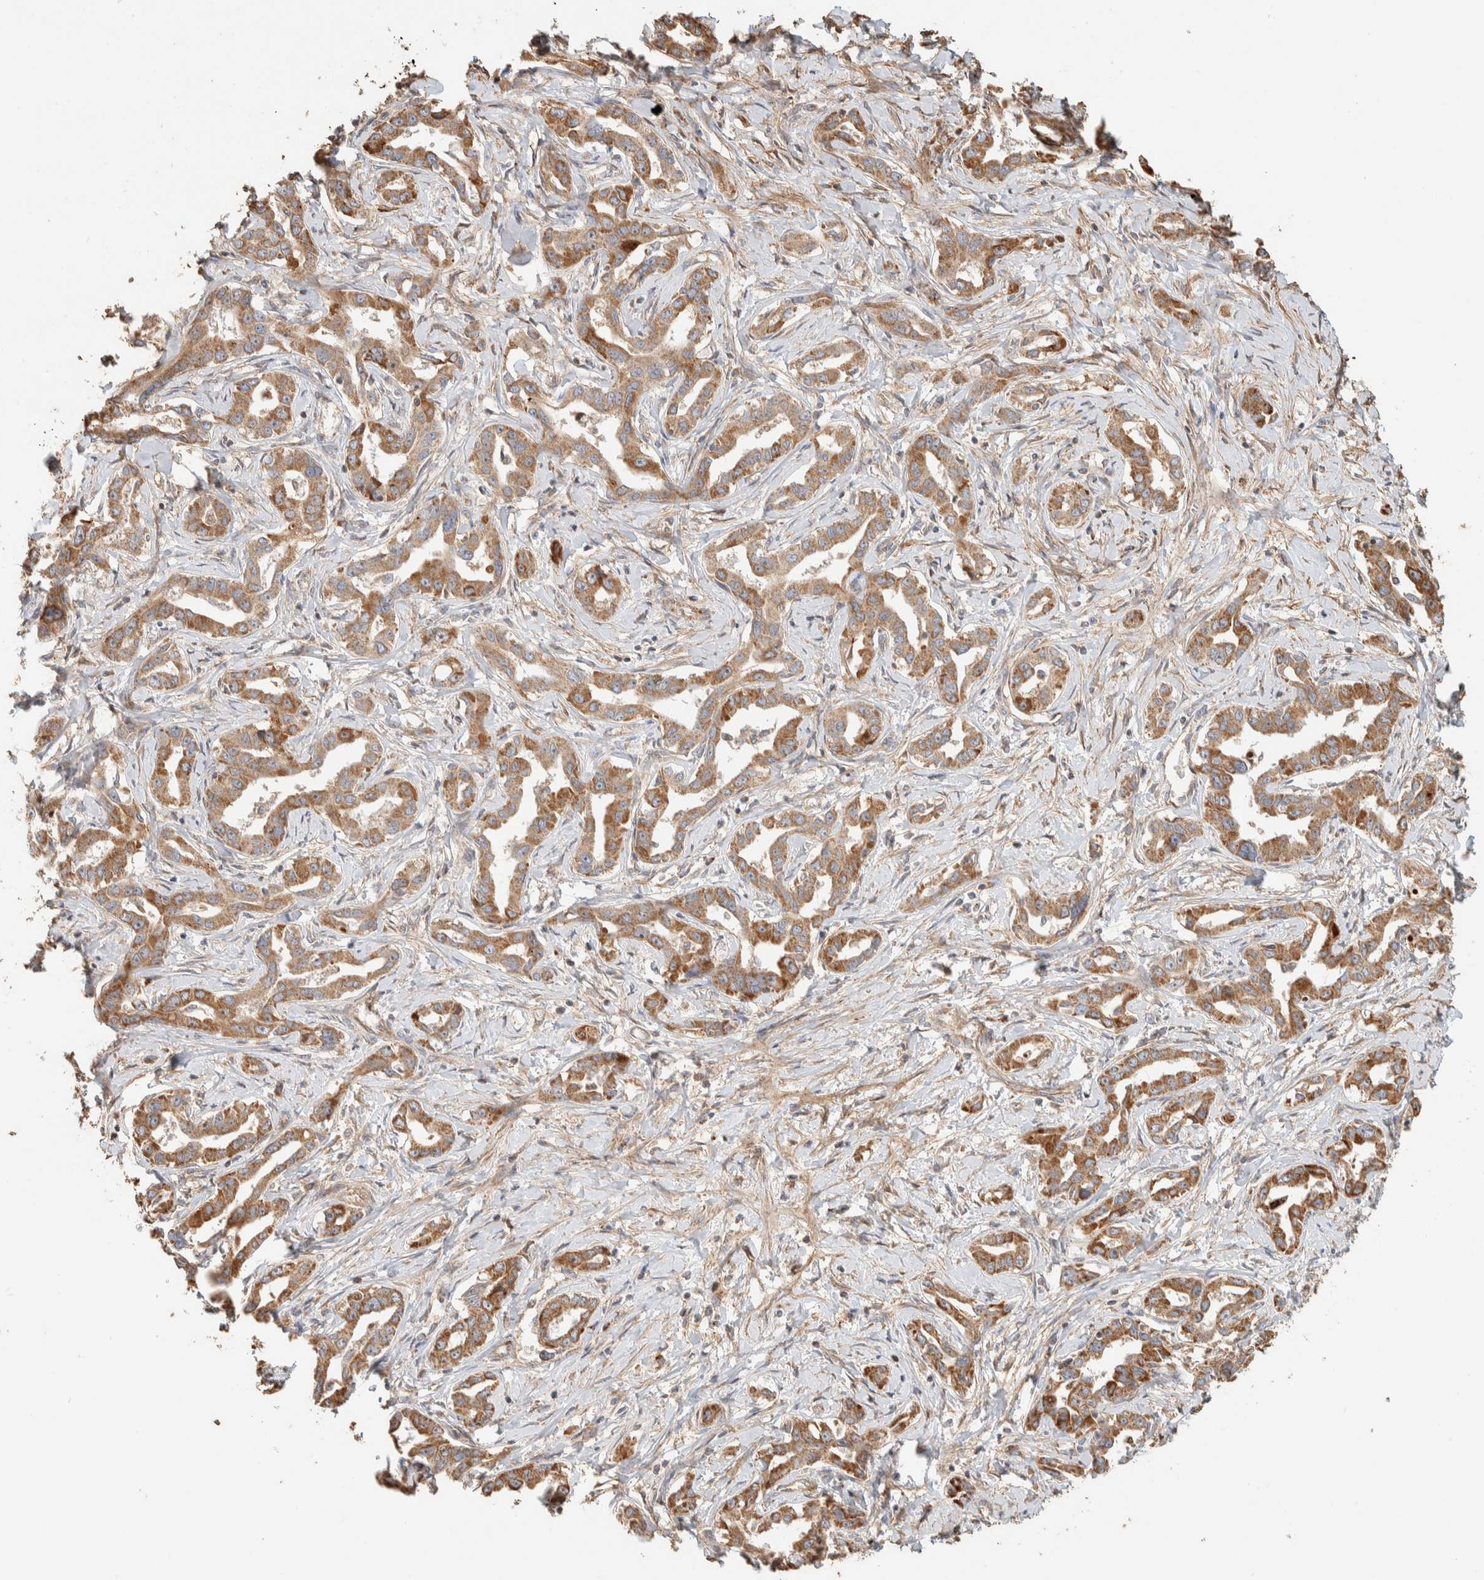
{"staining": {"intensity": "strong", "quantity": ">75%", "location": "cytoplasmic/membranous"}, "tissue": "liver cancer", "cell_type": "Tumor cells", "image_type": "cancer", "snomed": [{"axis": "morphology", "description": "Cholangiocarcinoma"}, {"axis": "topography", "description": "Liver"}], "caption": "Immunohistochemical staining of human liver cancer reveals high levels of strong cytoplasmic/membranous positivity in about >75% of tumor cells.", "gene": "KIF9", "patient": {"sex": "male", "age": 59}}